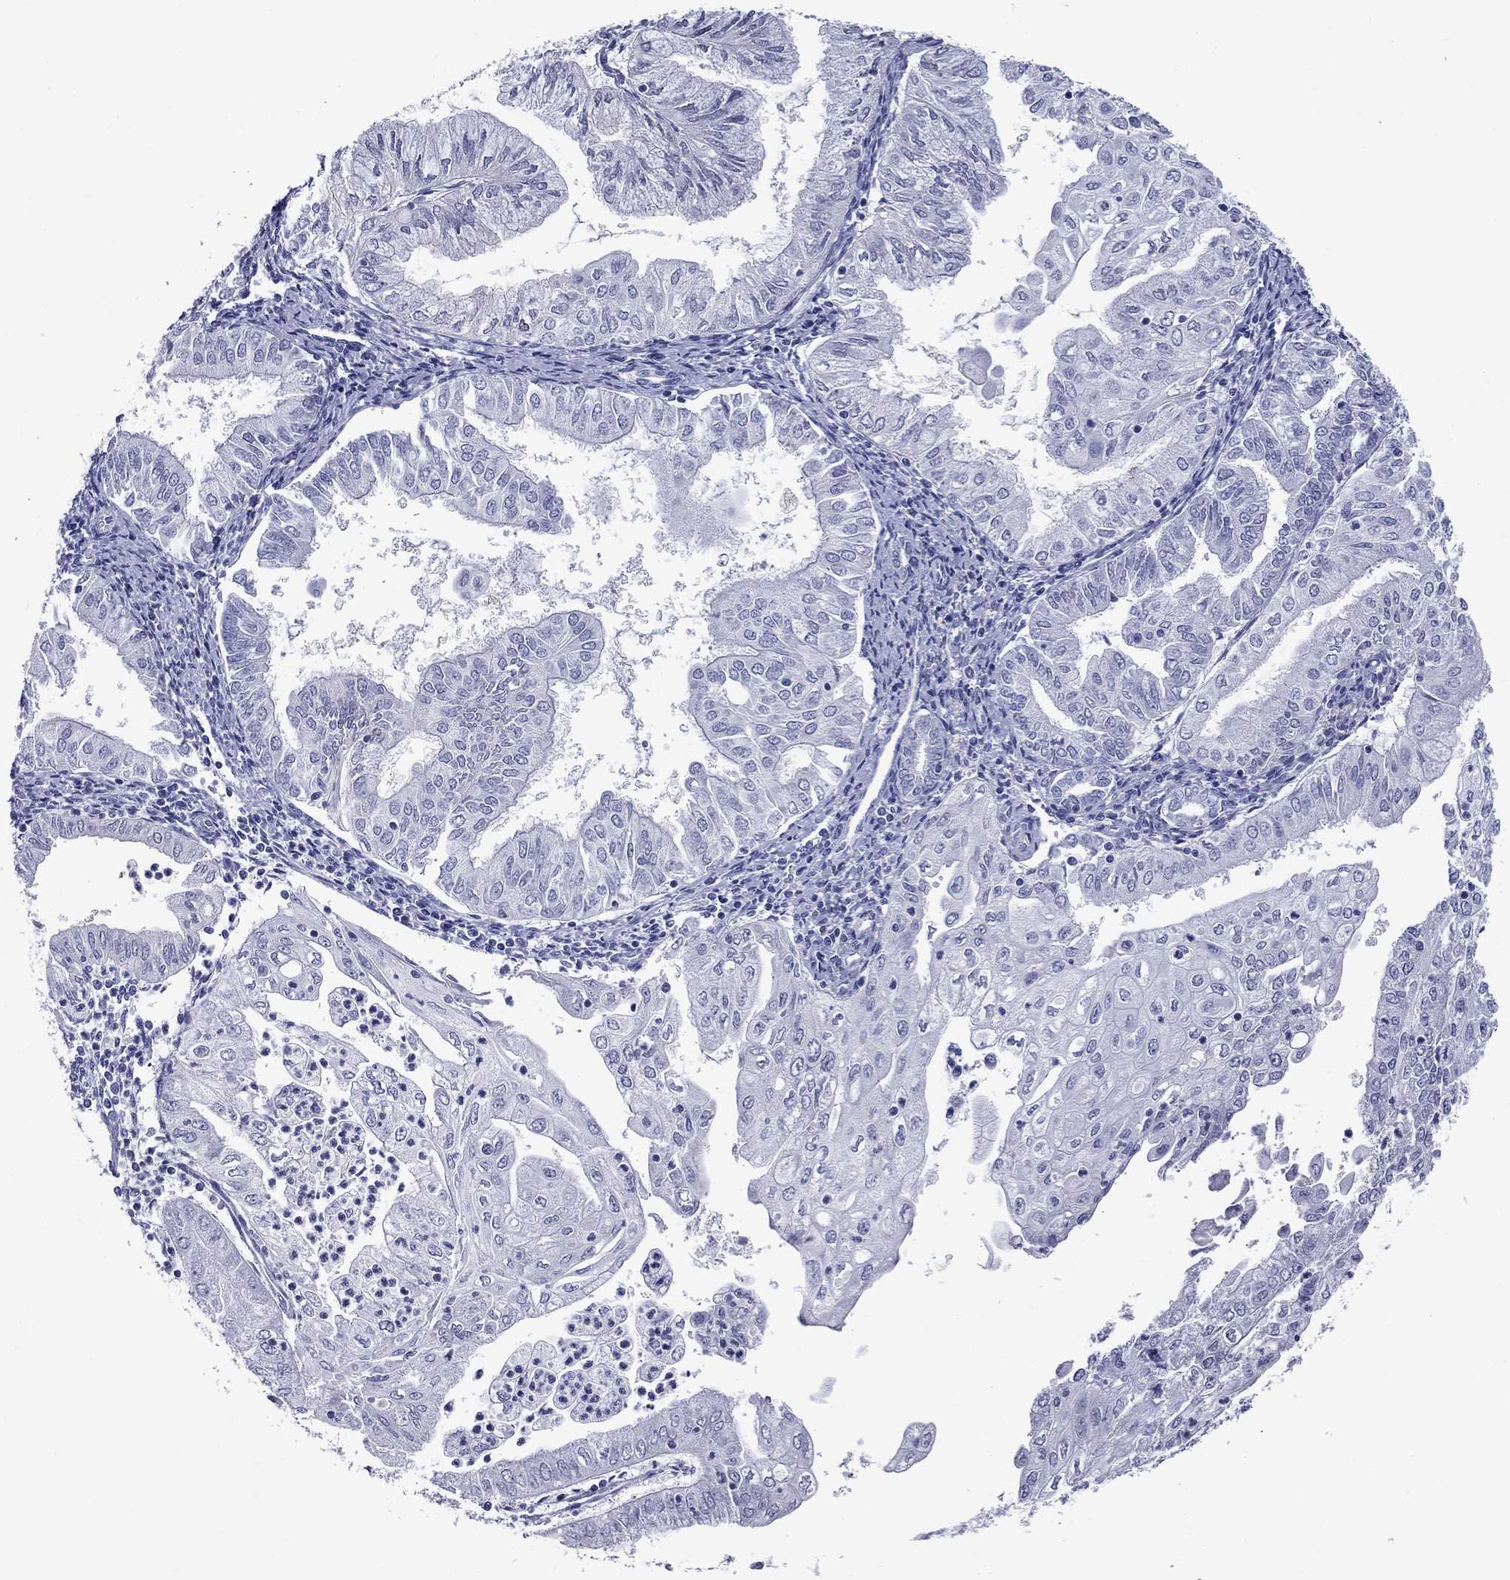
{"staining": {"intensity": "negative", "quantity": "none", "location": "none"}, "tissue": "endometrial cancer", "cell_type": "Tumor cells", "image_type": "cancer", "snomed": [{"axis": "morphology", "description": "Adenocarcinoma, NOS"}, {"axis": "topography", "description": "Endometrium"}], "caption": "An immunohistochemistry image of endometrial cancer (adenocarcinoma) is shown. There is no staining in tumor cells of endometrial cancer (adenocarcinoma). (DAB immunohistochemistry, high magnification).", "gene": "NPPA", "patient": {"sex": "female", "age": 56}}